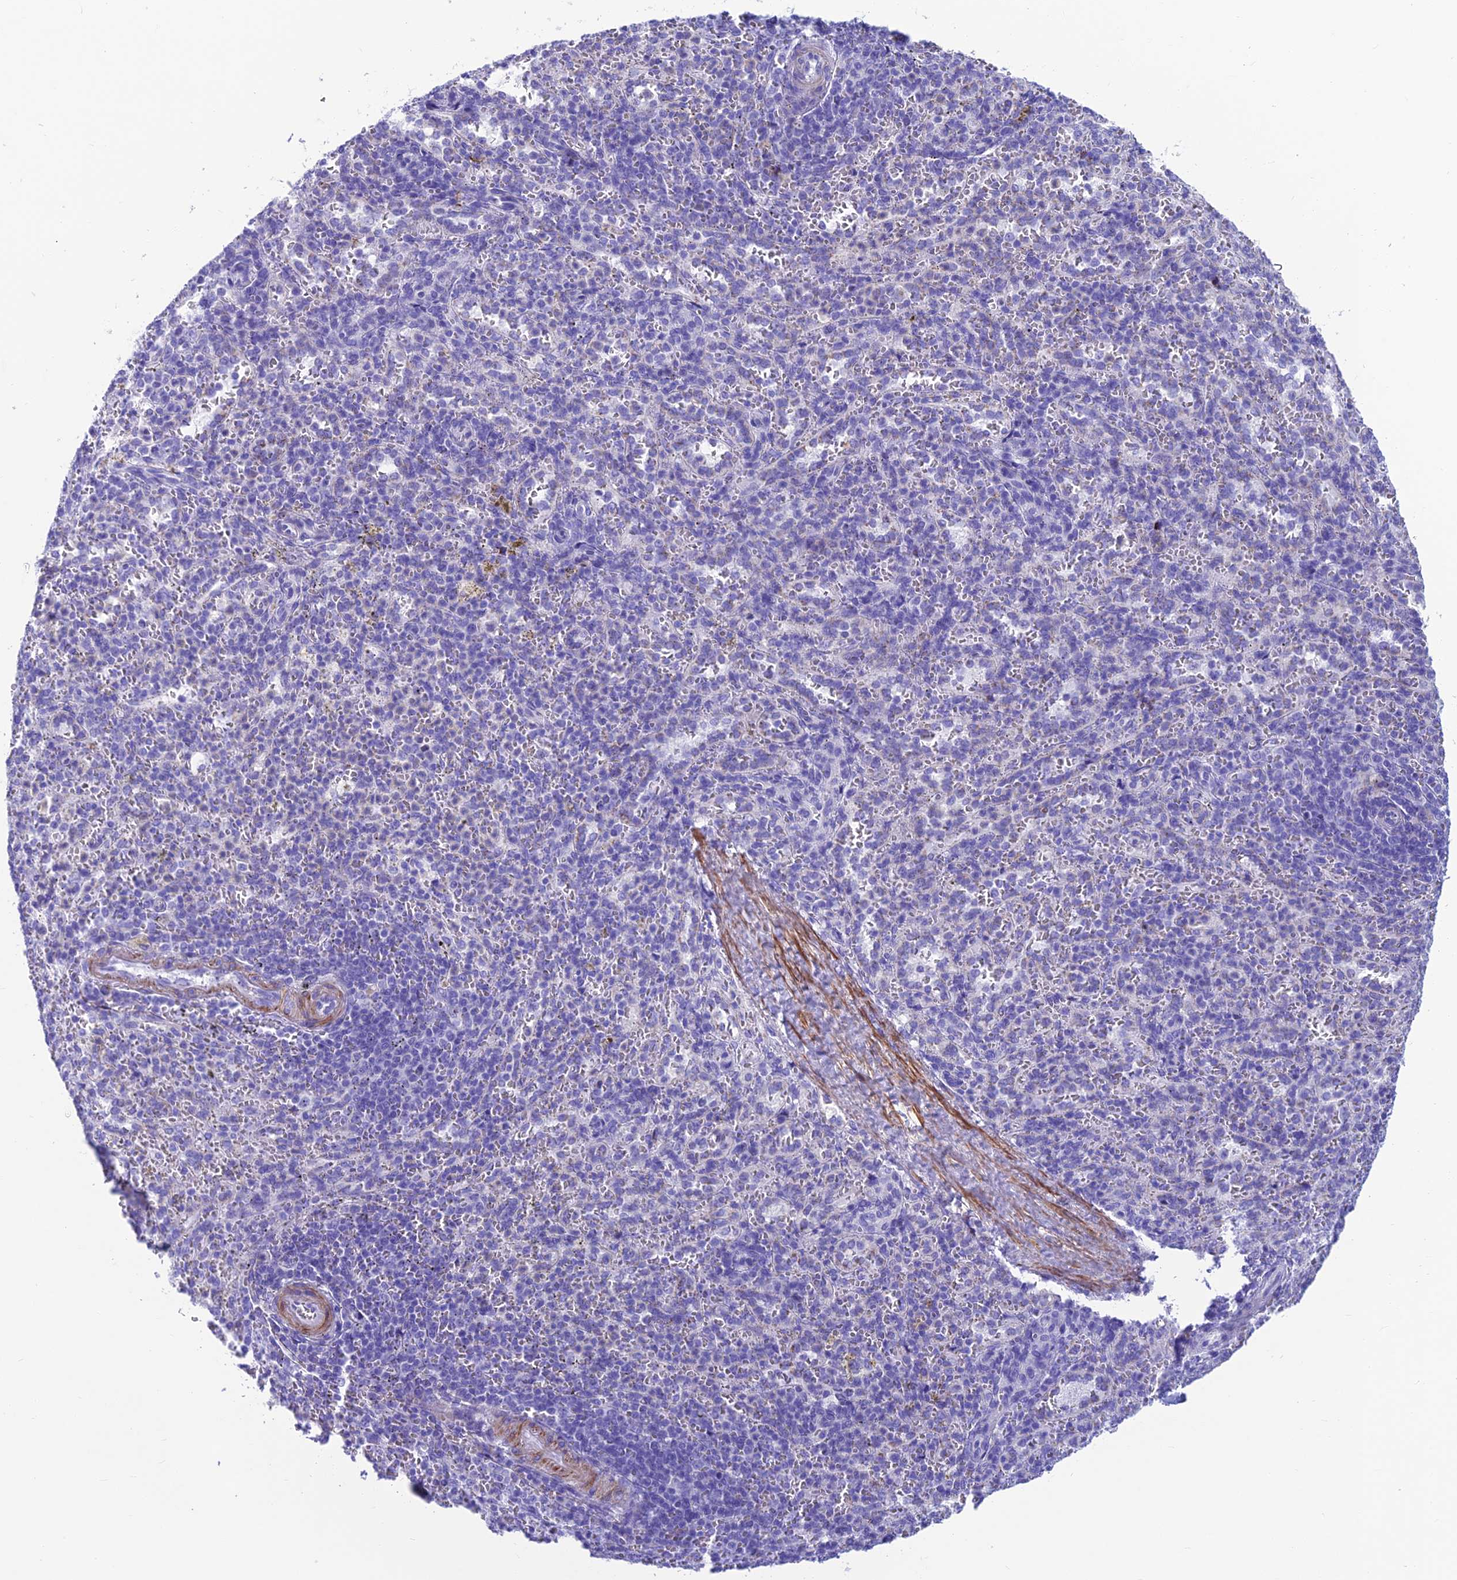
{"staining": {"intensity": "negative", "quantity": "none", "location": "none"}, "tissue": "spleen", "cell_type": "Cells in red pulp", "image_type": "normal", "snomed": [{"axis": "morphology", "description": "Normal tissue, NOS"}, {"axis": "topography", "description": "Spleen"}], "caption": "A high-resolution photomicrograph shows immunohistochemistry (IHC) staining of benign spleen, which displays no significant positivity in cells in red pulp. The staining was performed using DAB (3,3'-diaminobenzidine) to visualize the protein expression in brown, while the nuclei were stained in blue with hematoxylin (Magnification: 20x).", "gene": "GNG11", "patient": {"sex": "female", "age": 21}}